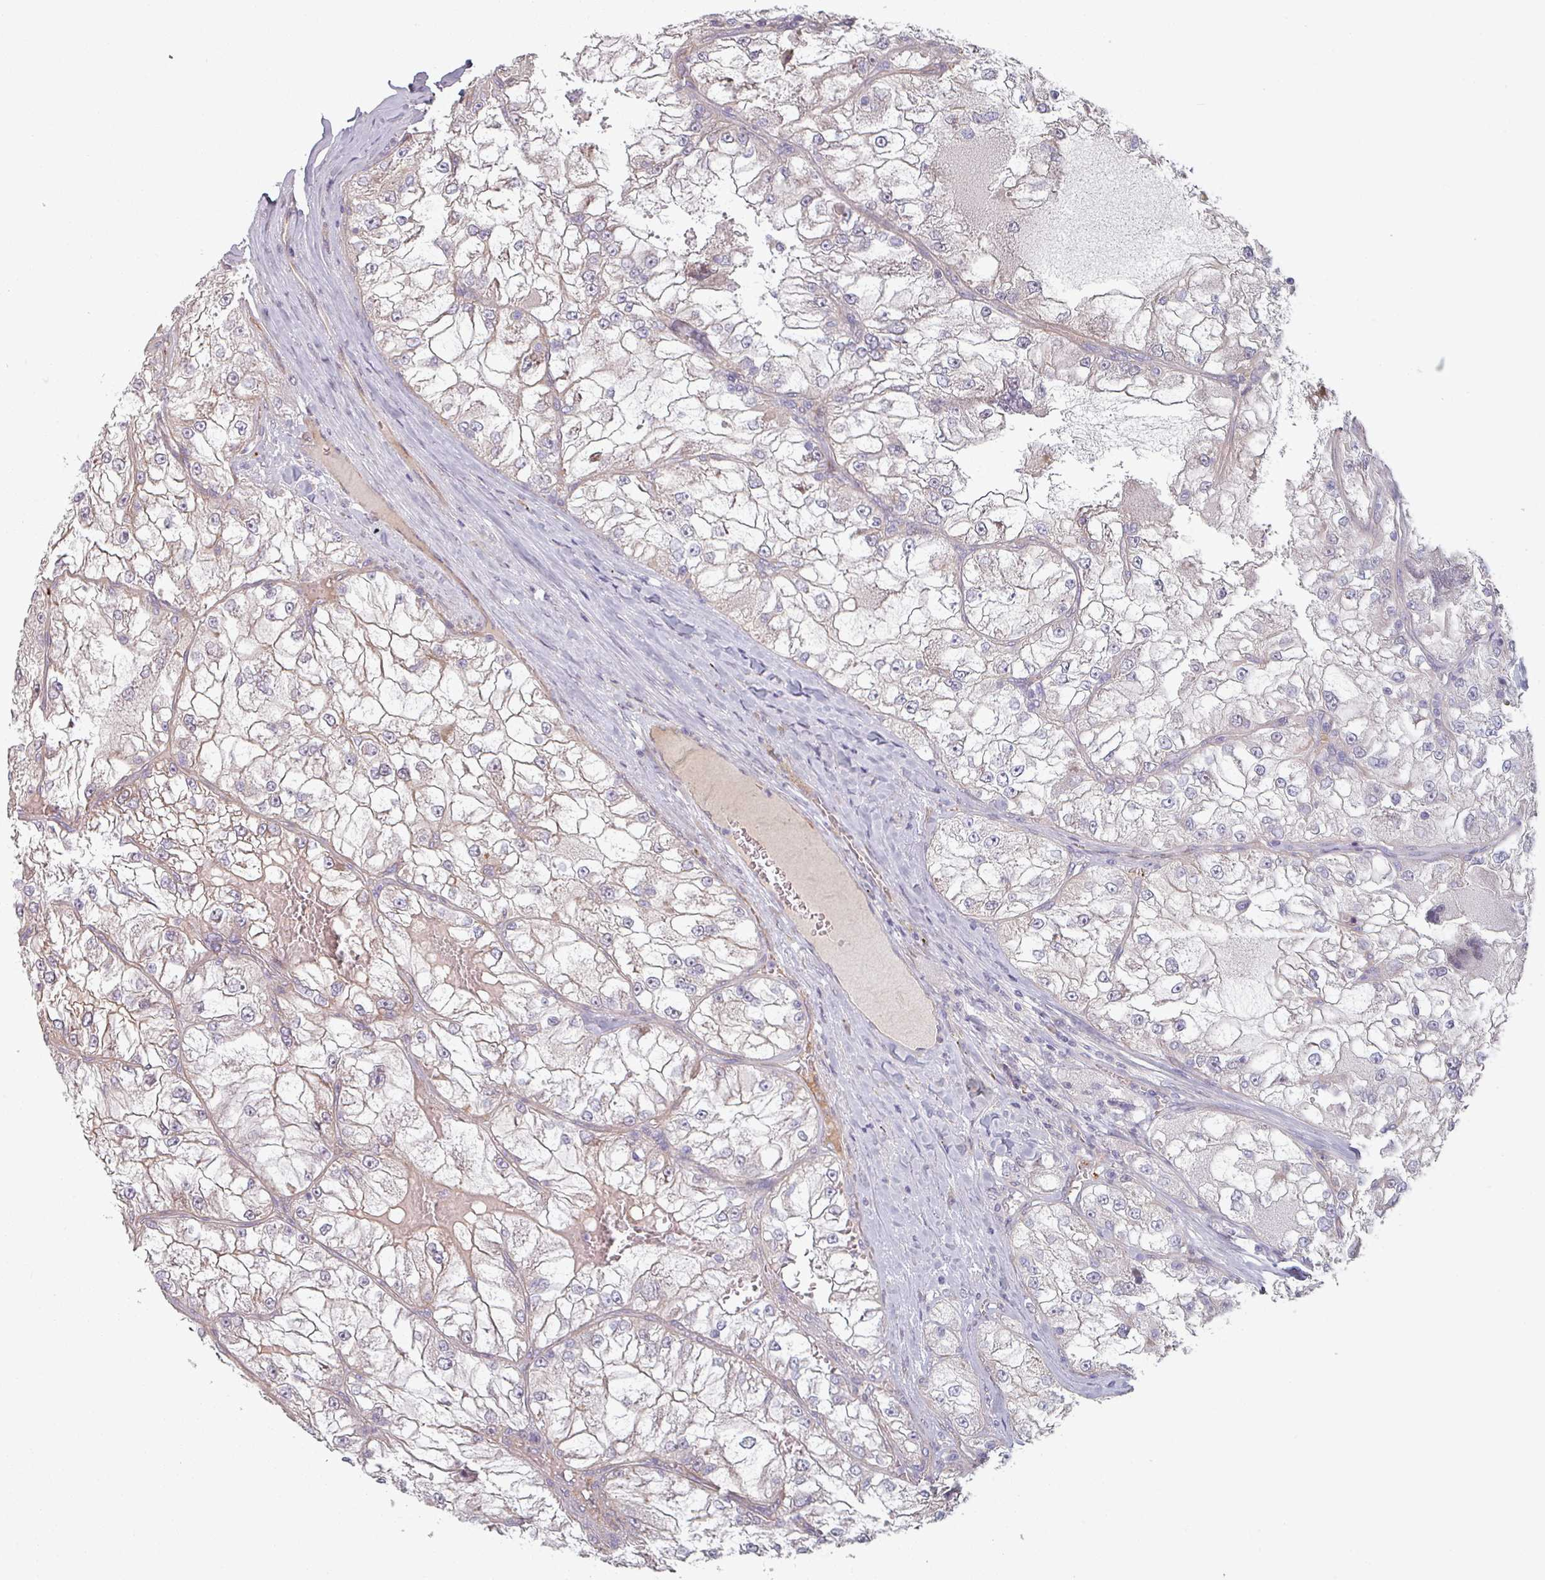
{"staining": {"intensity": "negative", "quantity": "none", "location": "none"}, "tissue": "renal cancer", "cell_type": "Tumor cells", "image_type": "cancer", "snomed": [{"axis": "morphology", "description": "Adenocarcinoma, NOS"}, {"axis": "topography", "description": "Kidney"}], "caption": "Immunohistochemical staining of renal cancer shows no significant staining in tumor cells.", "gene": "C4BPB", "patient": {"sex": "female", "age": 72}}